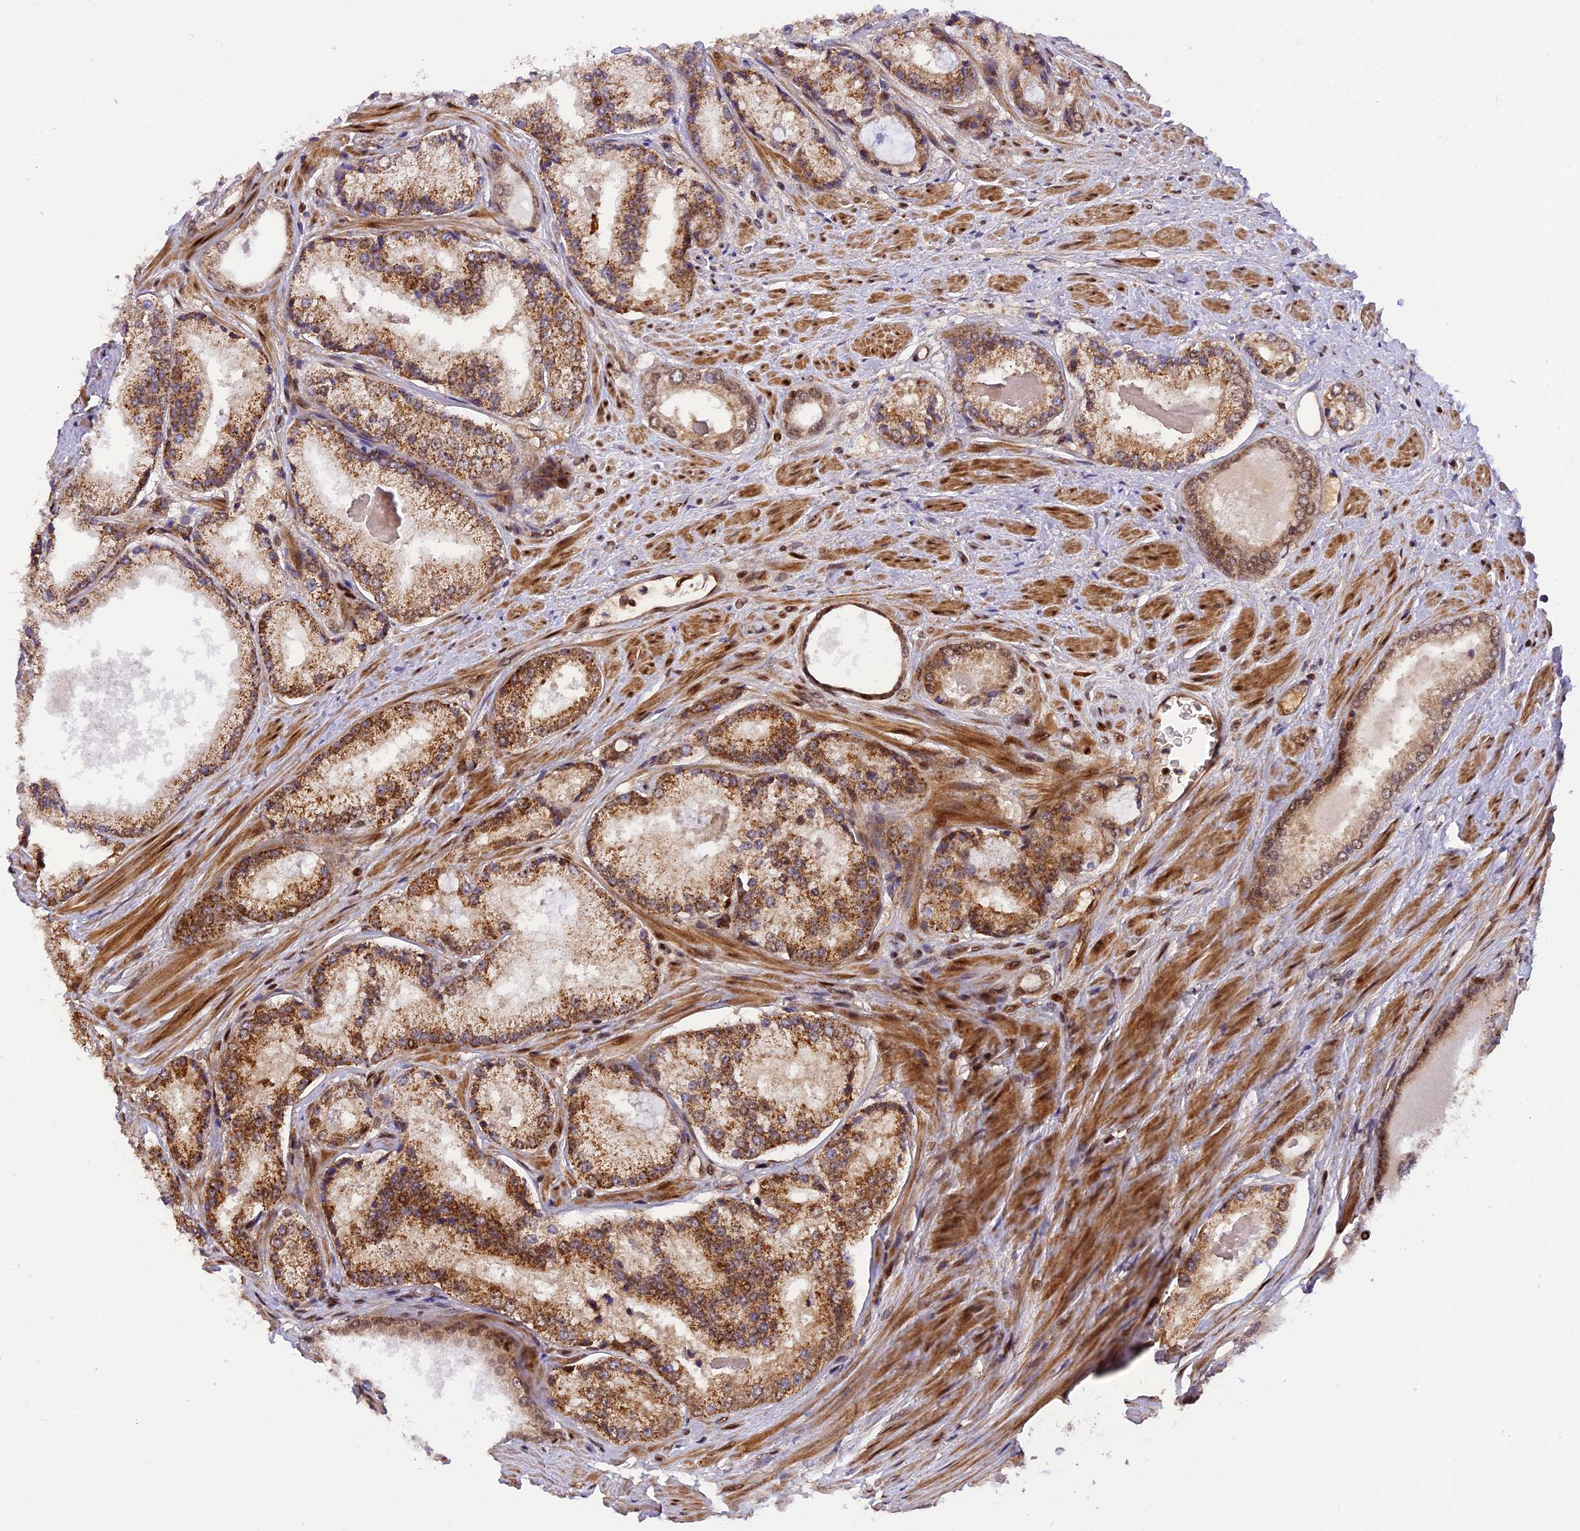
{"staining": {"intensity": "moderate", "quantity": ">75%", "location": "cytoplasmic/membranous"}, "tissue": "prostate cancer", "cell_type": "Tumor cells", "image_type": "cancer", "snomed": [{"axis": "morphology", "description": "Adenocarcinoma, Low grade"}, {"axis": "topography", "description": "Prostate"}], "caption": "A histopathology image showing moderate cytoplasmic/membranous expression in about >75% of tumor cells in prostate adenocarcinoma (low-grade), as visualized by brown immunohistochemical staining.", "gene": "MICALL1", "patient": {"sex": "male", "age": 68}}